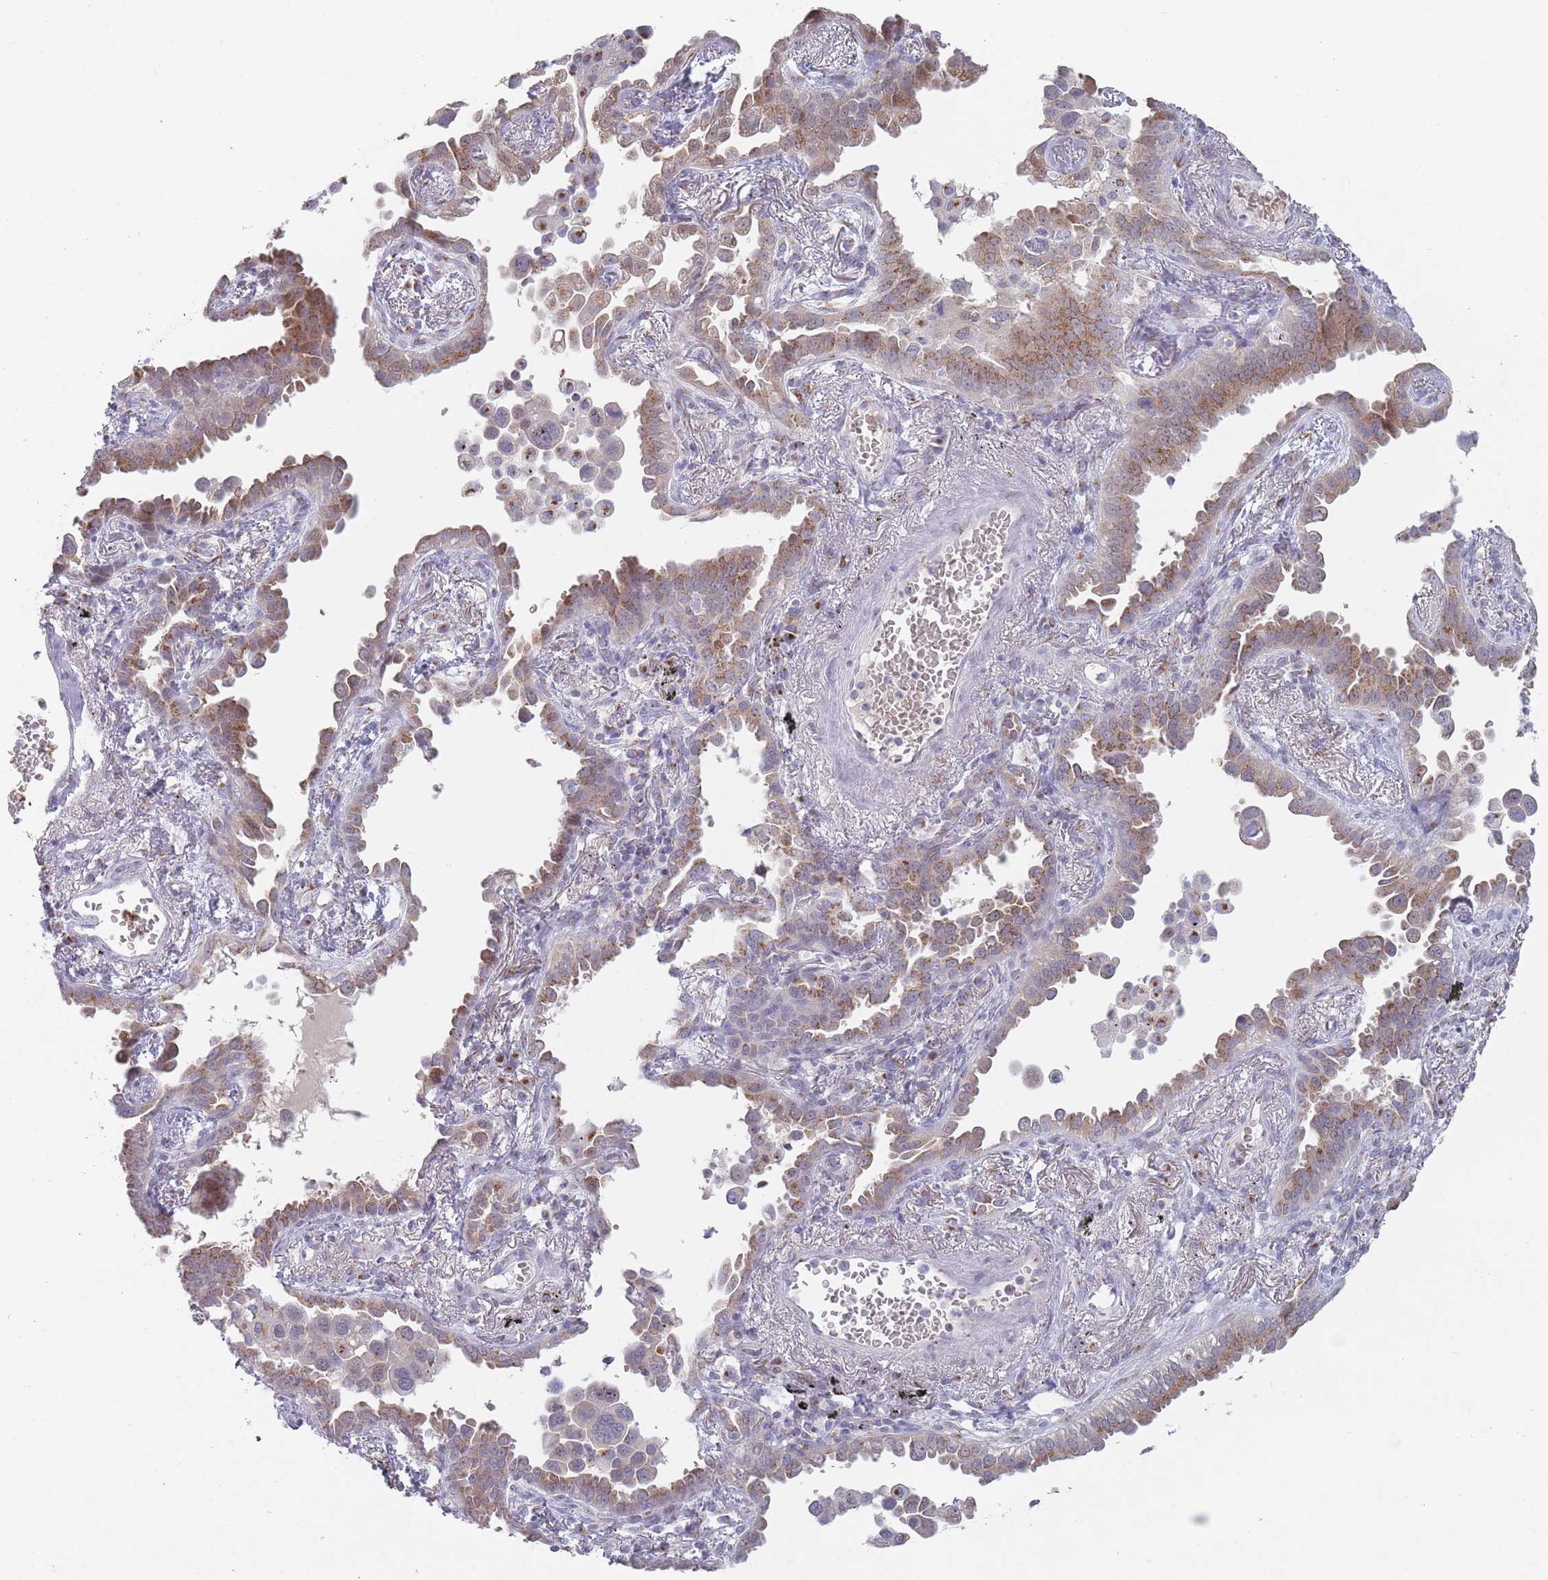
{"staining": {"intensity": "moderate", "quantity": ">75%", "location": "cytoplasmic/membranous"}, "tissue": "lung cancer", "cell_type": "Tumor cells", "image_type": "cancer", "snomed": [{"axis": "morphology", "description": "Adenocarcinoma, NOS"}, {"axis": "topography", "description": "Lung"}], "caption": "The image demonstrates staining of lung cancer, revealing moderate cytoplasmic/membranous protein positivity (brown color) within tumor cells.", "gene": "MAN1B1", "patient": {"sex": "male", "age": 67}}